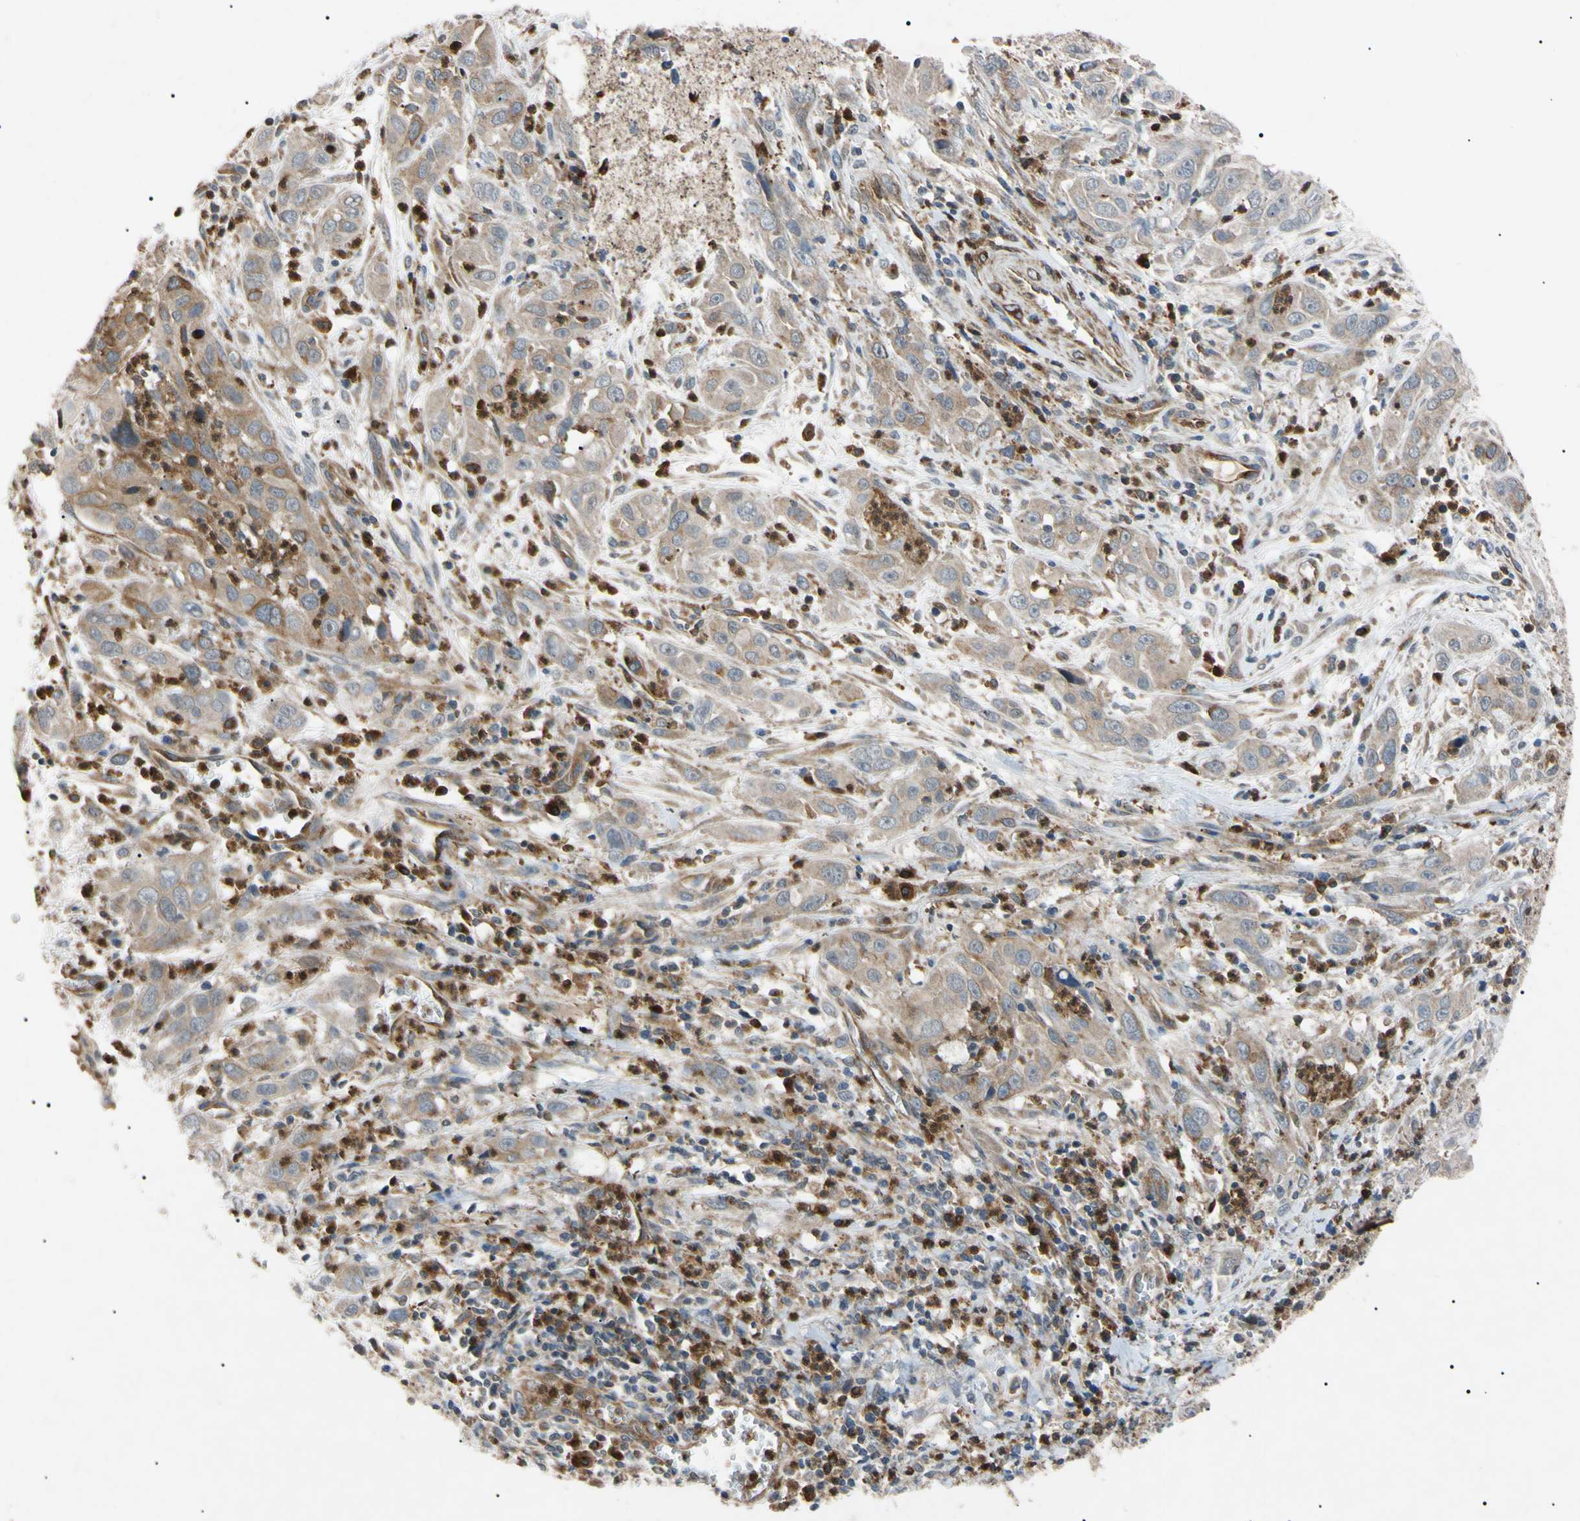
{"staining": {"intensity": "moderate", "quantity": "25%-75%", "location": "cytoplasmic/membranous,nuclear"}, "tissue": "cervical cancer", "cell_type": "Tumor cells", "image_type": "cancer", "snomed": [{"axis": "morphology", "description": "Squamous cell carcinoma, NOS"}, {"axis": "topography", "description": "Cervix"}], "caption": "A histopathology image of human squamous cell carcinoma (cervical) stained for a protein shows moderate cytoplasmic/membranous and nuclear brown staining in tumor cells.", "gene": "TUBB4A", "patient": {"sex": "female", "age": 32}}